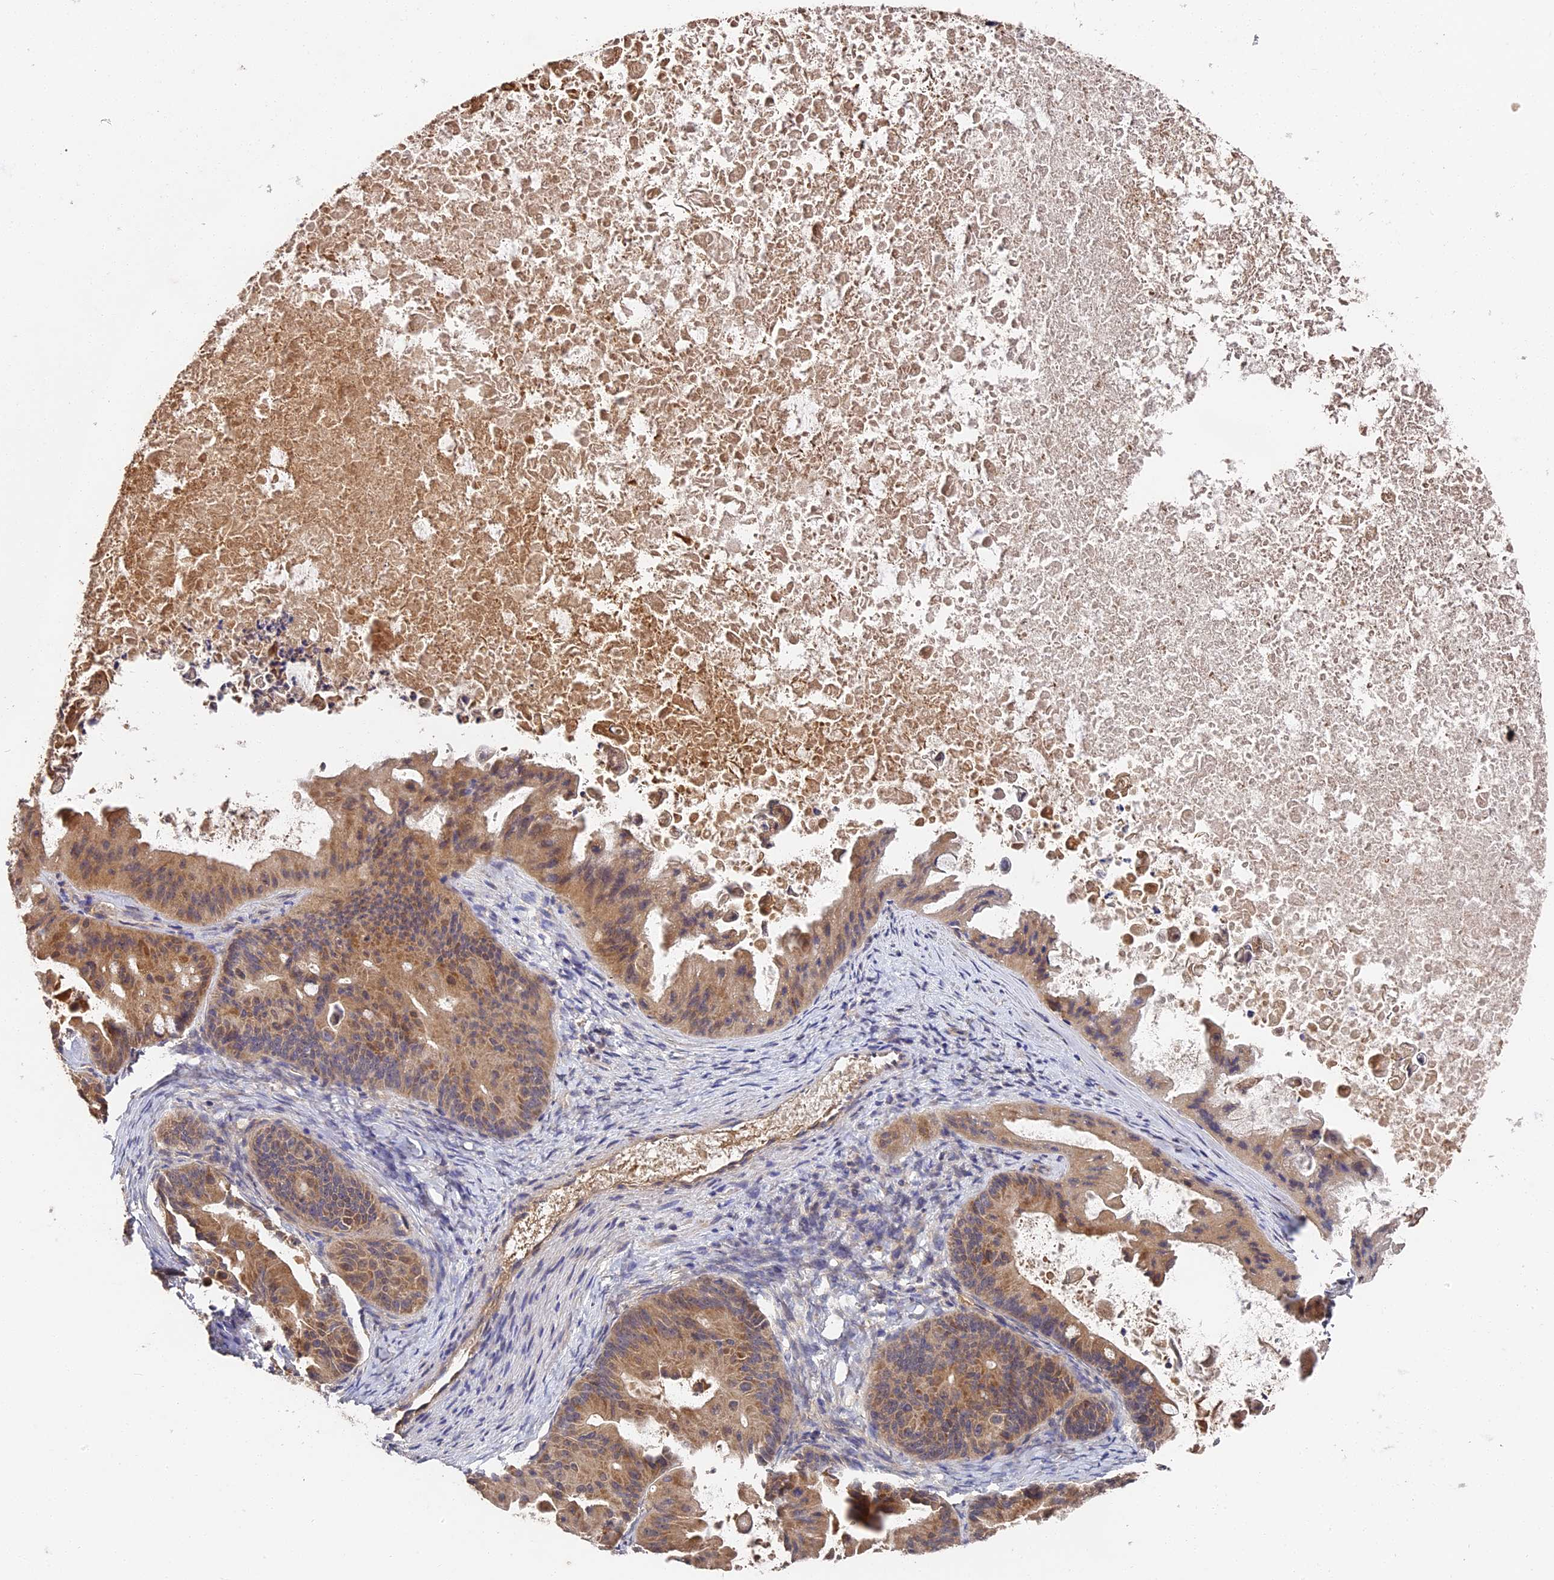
{"staining": {"intensity": "moderate", "quantity": ">75%", "location": "cytoplasmic/membranous"}, "tissue": "ovarian cancer", "cell_type": "Tumor cells", "image_type": "cancer", "snomed": [{"axis": "morphology", "description": "Cystadenocarcinoma, mucinous, NOS"}, {"axis": "topography", "description": "Ovary"}], "caption": "Protein staining of ovarian cancer tissue shows moderate cytoplasmic/membranous expression in about >75% of tumor cells.", "gene": "DHRS11", "patient": {"sex": "female", "age": 37}}